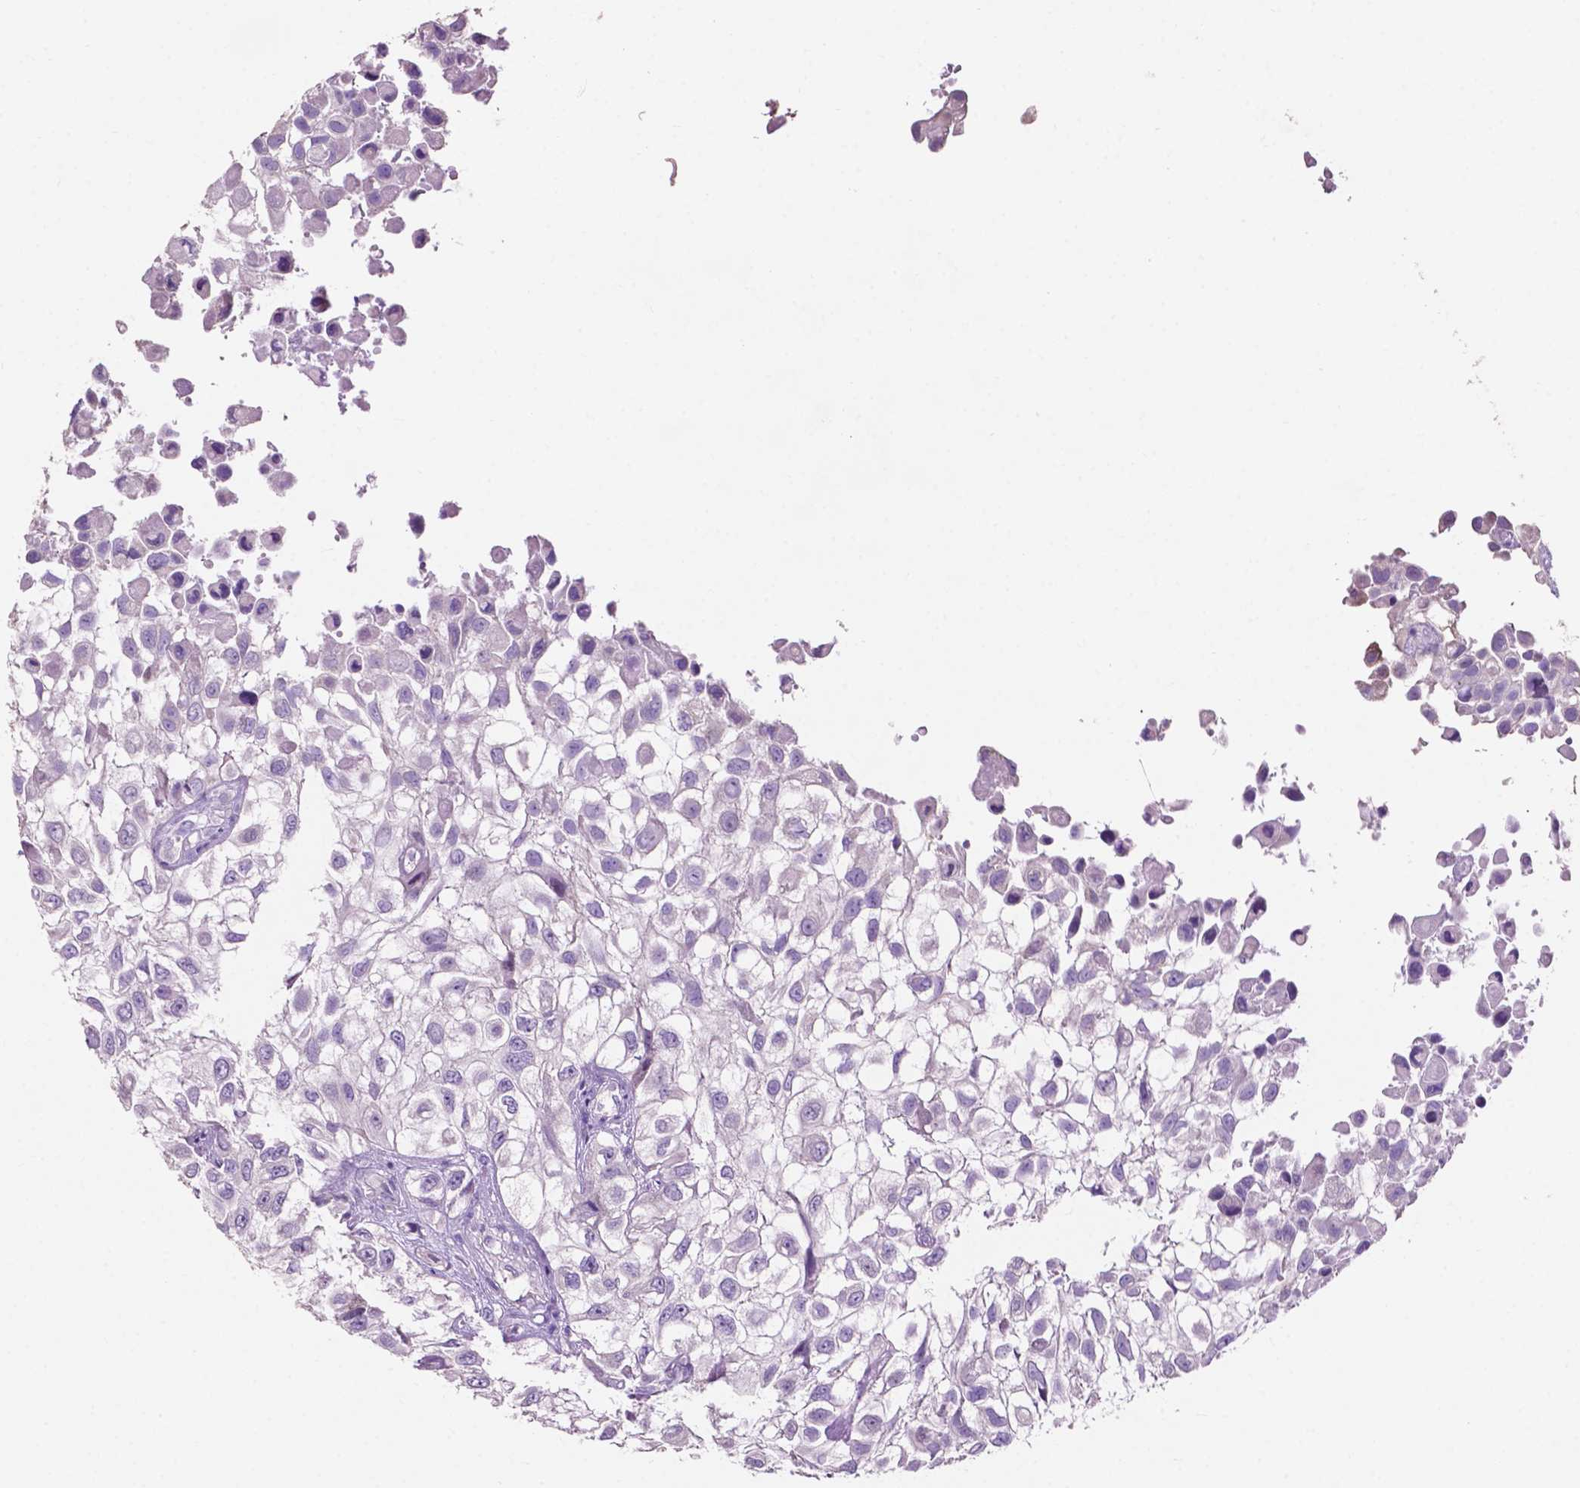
{"staining": {"intensity": "negative", "quantity": "none", "location": "none"}, "tissue": "urothelial cancer", "cell_type": "Tumor cells", "image_type": "cancer", "snomed": [{"axis": "morphology", "description": "Urothelial carcinoma, High grade"}, {"axis": "topography", "description": "Urinary bladder"}], "caption": "The histopathology image reveals no staining of tumor cells in urothelial carcinoma (high-grade).", "gene": "CLDN17", "patient": {"sex": "male", "age": 56}}